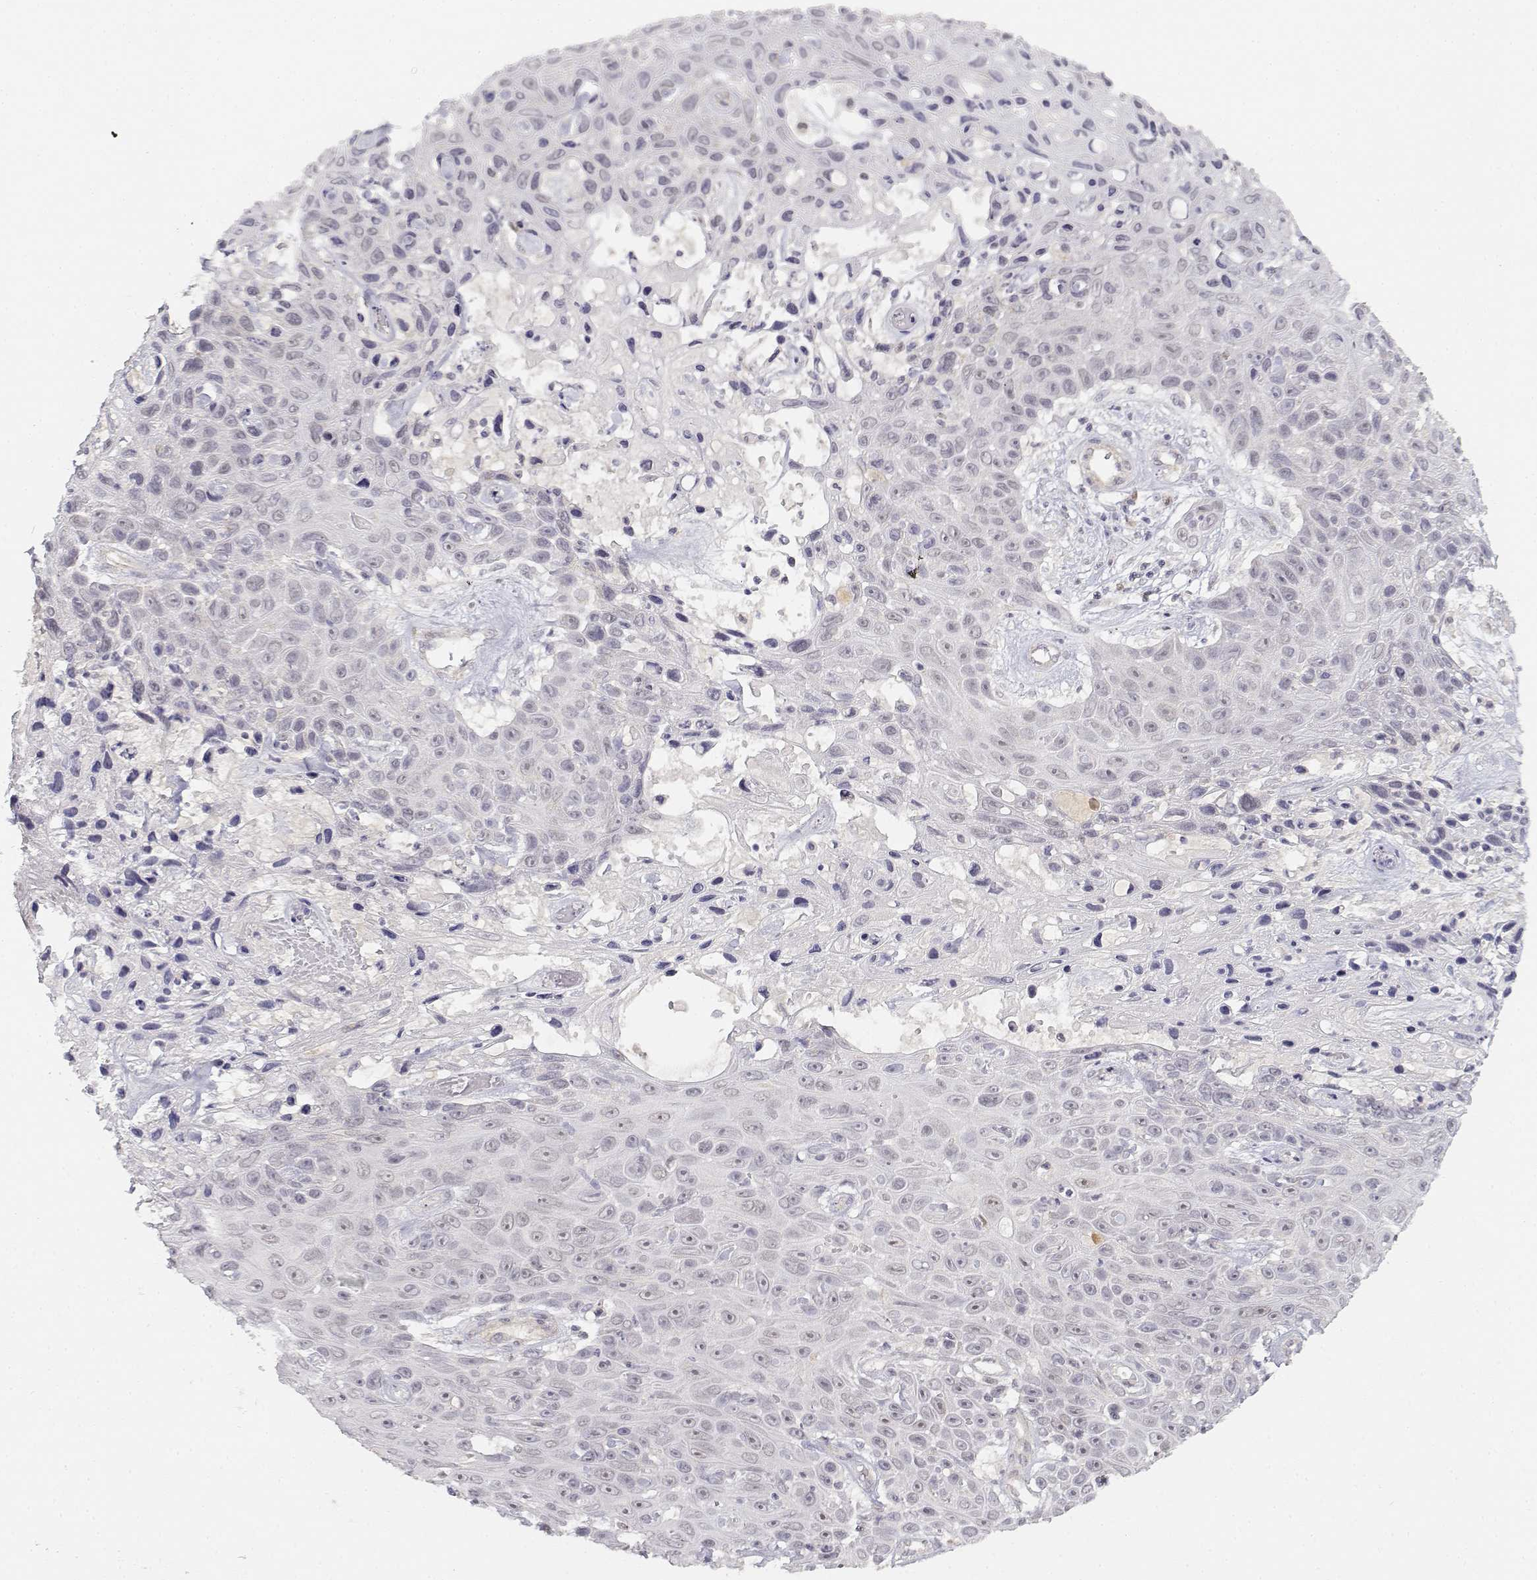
{"staining": {"intensity": "negative", "quantity": "none", "location": "none"}, "tissue": "skin cancer", "cell_type": "Tumor cells", "image_type": "cancer", "snomed": [{"axis": "morphology", "description": "Squamous cell carcinoma, NOS"}, {"axis": "topography", "description": "Skin"}], "caption": "Human squamous cell carcinoma (skin) stained for a protein using IHC exhibits no expression in tumor cells.", "gene": "EAF2", "patient": {"sex": "male", "age": 82}}